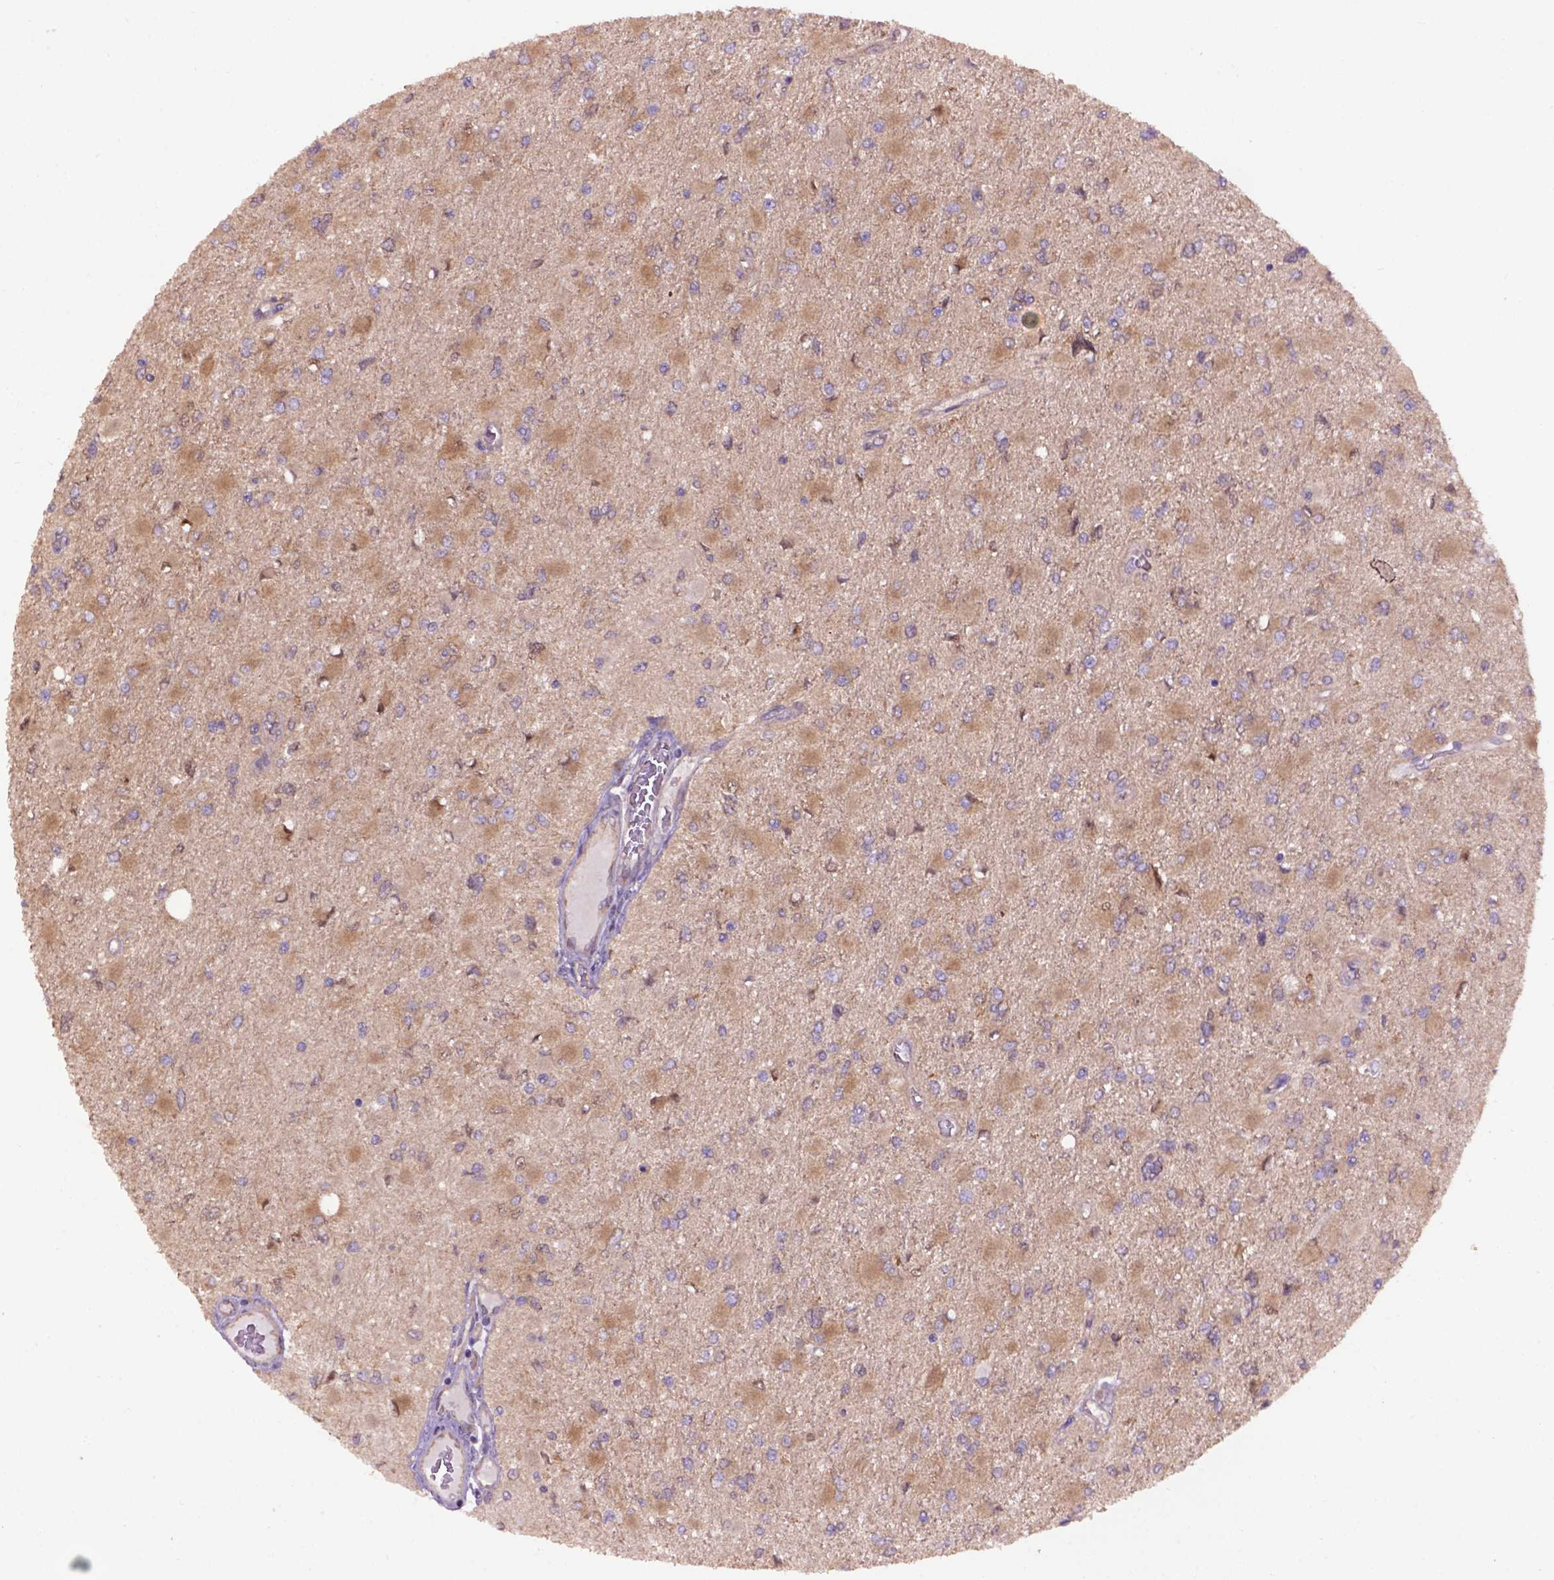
{"staining": {"intensity": "moderate", "quantity": ">75%", "location": "cytoplasmic/membranous"}, "tissue": "glioma", "cell_type": "Tumor cells", "image_type": "cancer", "snomed": [{"axis": "morphology", "description": "Glioma, malignant, High grade"}, {"axis": "topography", "description": "Cerebral cortex"}], "caption": "Glioma tissue exhibits moderate cytoplasmic/membranous staining in about >75% of tumor cells The protein of interest is stained brown, and the nuclei are stained in blue (DAB IHC with brightfield microscopy, high magnification).", "gene": "WDR48", "patient": {"sex": "female", "age": 36}}